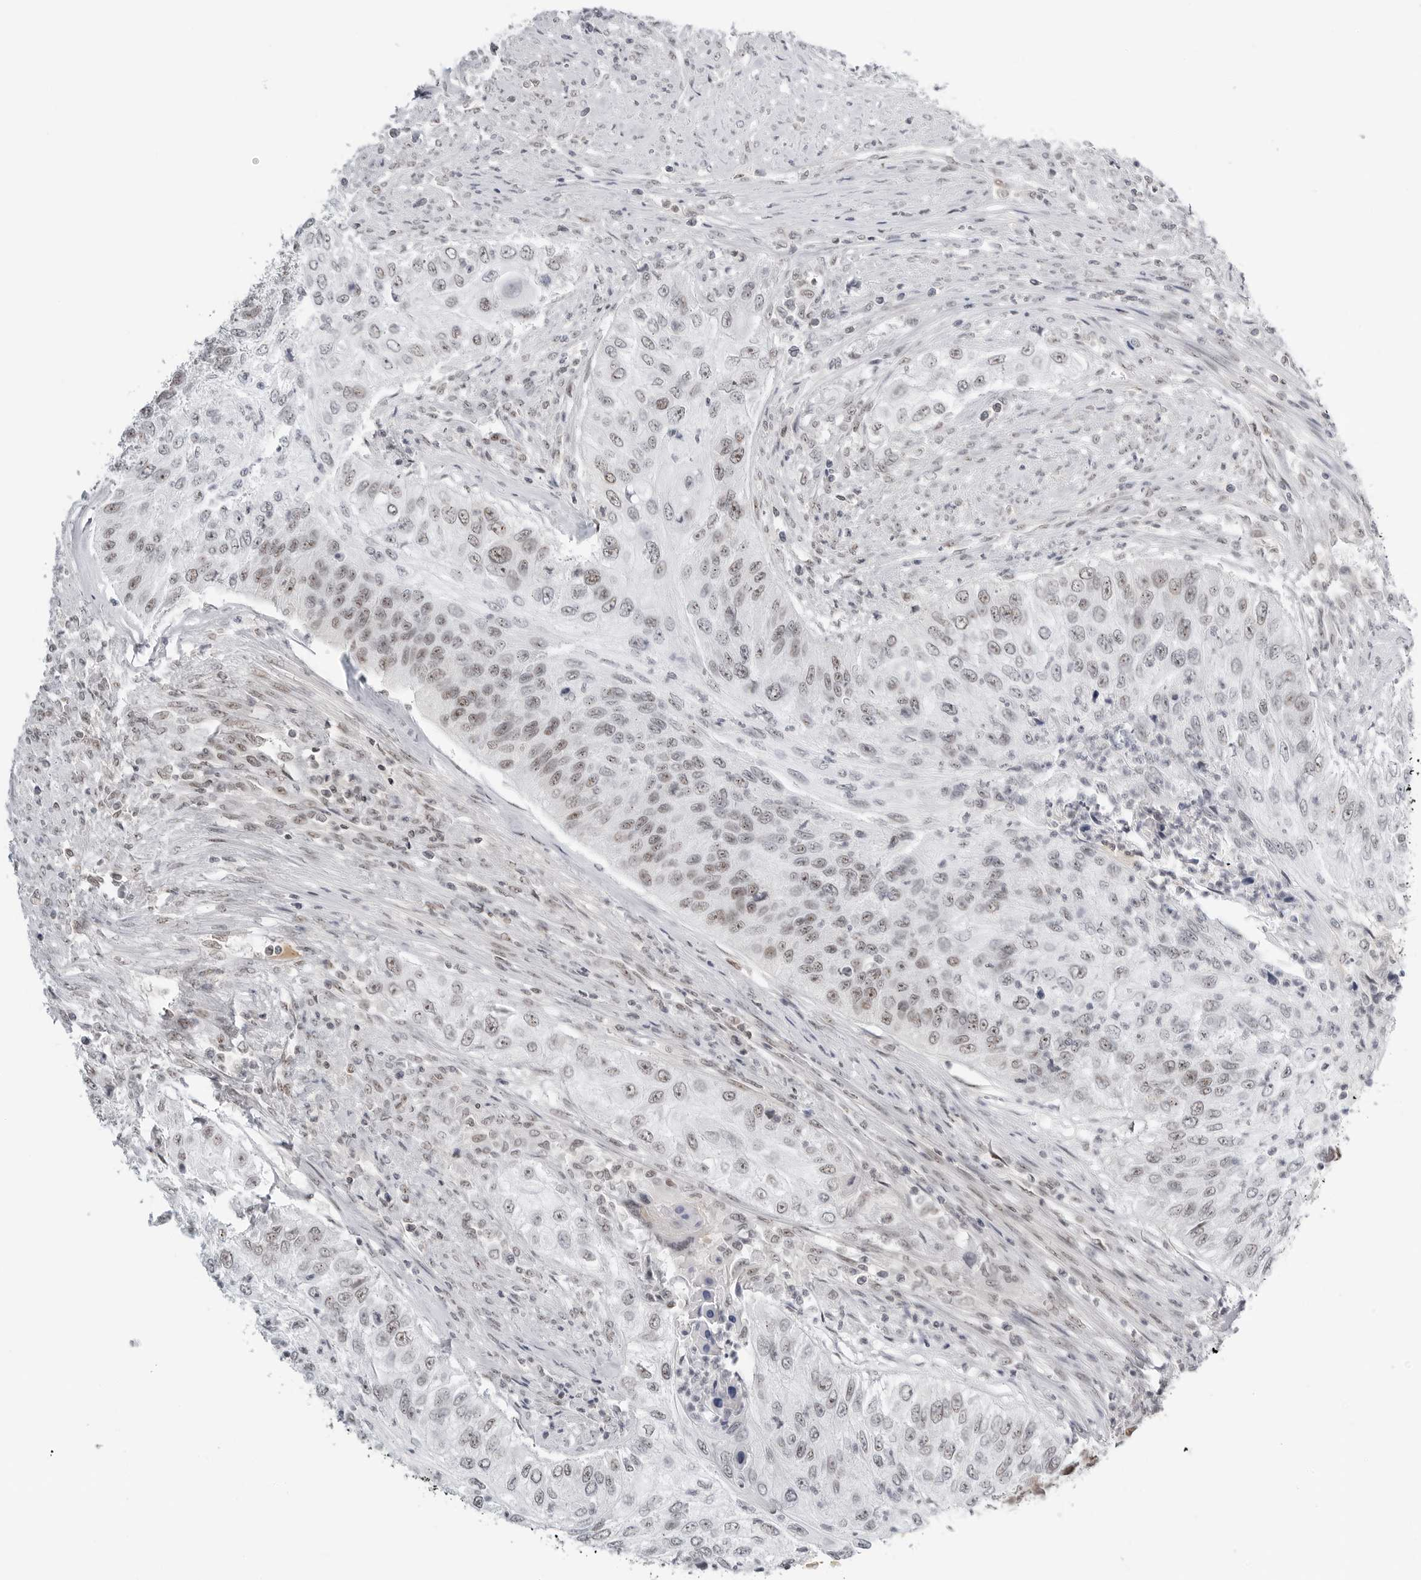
{"staining": {"intensity": "weak", "quantity": "25%-75%", "location": "nuclear"}, "tissue": "urothelial cancer", "cell_type": "Tumor cells", "image_type": "cancer", "snomed": [{"axis": "morphology", "description": "Urothelial carcinoma, High grade"}, {"axis": "topography", "description": "Urinary bladder"}], "caption": "High-magnification brightfield microscopy of urothelial cancer stained with DAB (brown) and counterstained with hematoxylin (blue). tumor cells exhibit weak nuclear positivity is appreciated in approximately25%-75% of cells.", "gene": "WRAP53", "patient": {"sex": "female", "age": 60}}